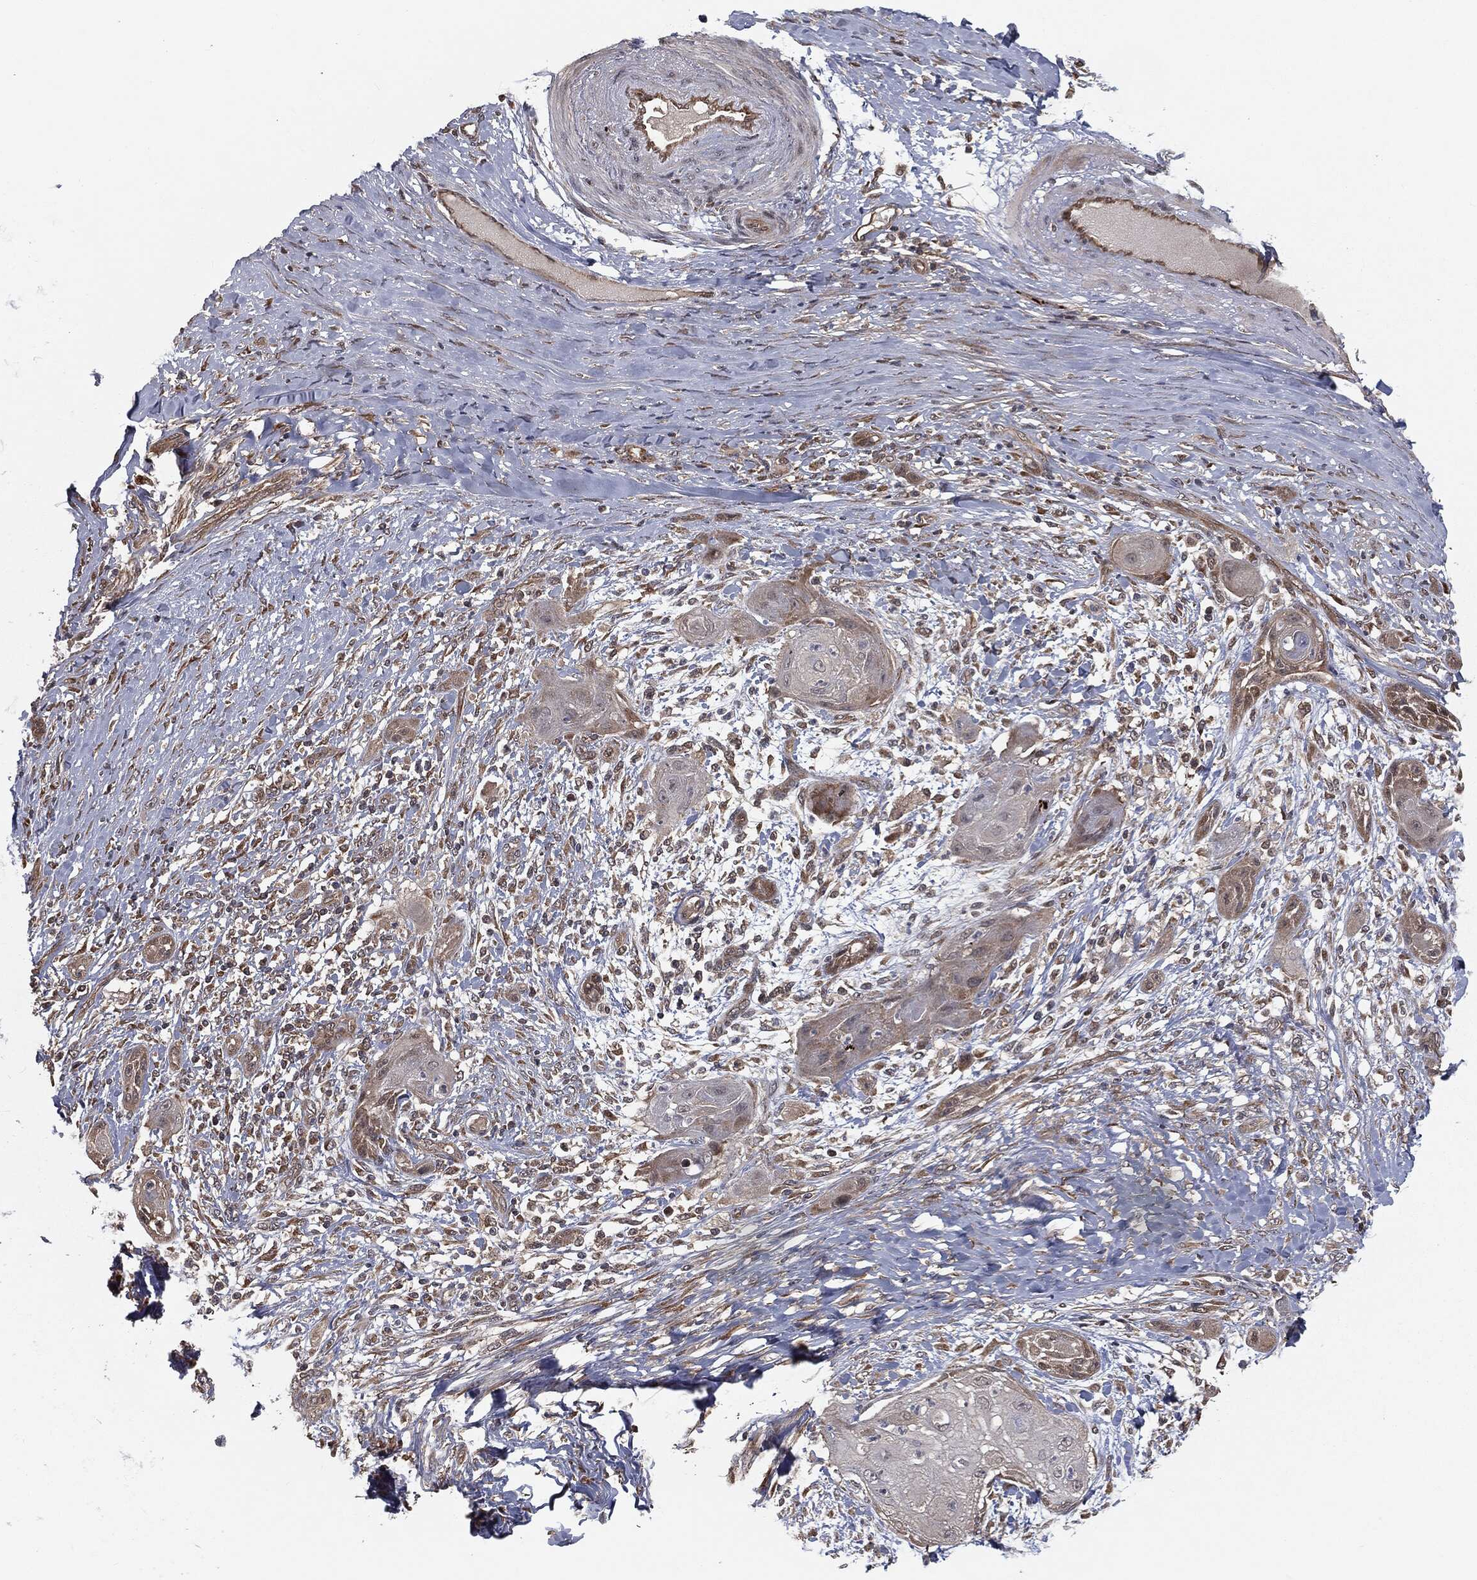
{"staining": {"intensity": "negative", "quantity": "none", "location": "none"}, "tissue": "skin cancer", "cell_type": "Tumor cells", "image_type": "cancer", "snomed": [{"axis": "morphology", "description": "Squamous cell carcinoma, NOS"}, {"axis": "topography", "description": "Skin"}], "caption": "High power microscopy image of an immunohistochemistry histopathology image of skin squamous cell carcinoma, revealing no significant positivity in tumor cells. (Immunohistochemistry (ihc), brightfield microscopy, high magnification).", "gene": "FBXO7", "patient": {"sex": "male", "age": 62}}